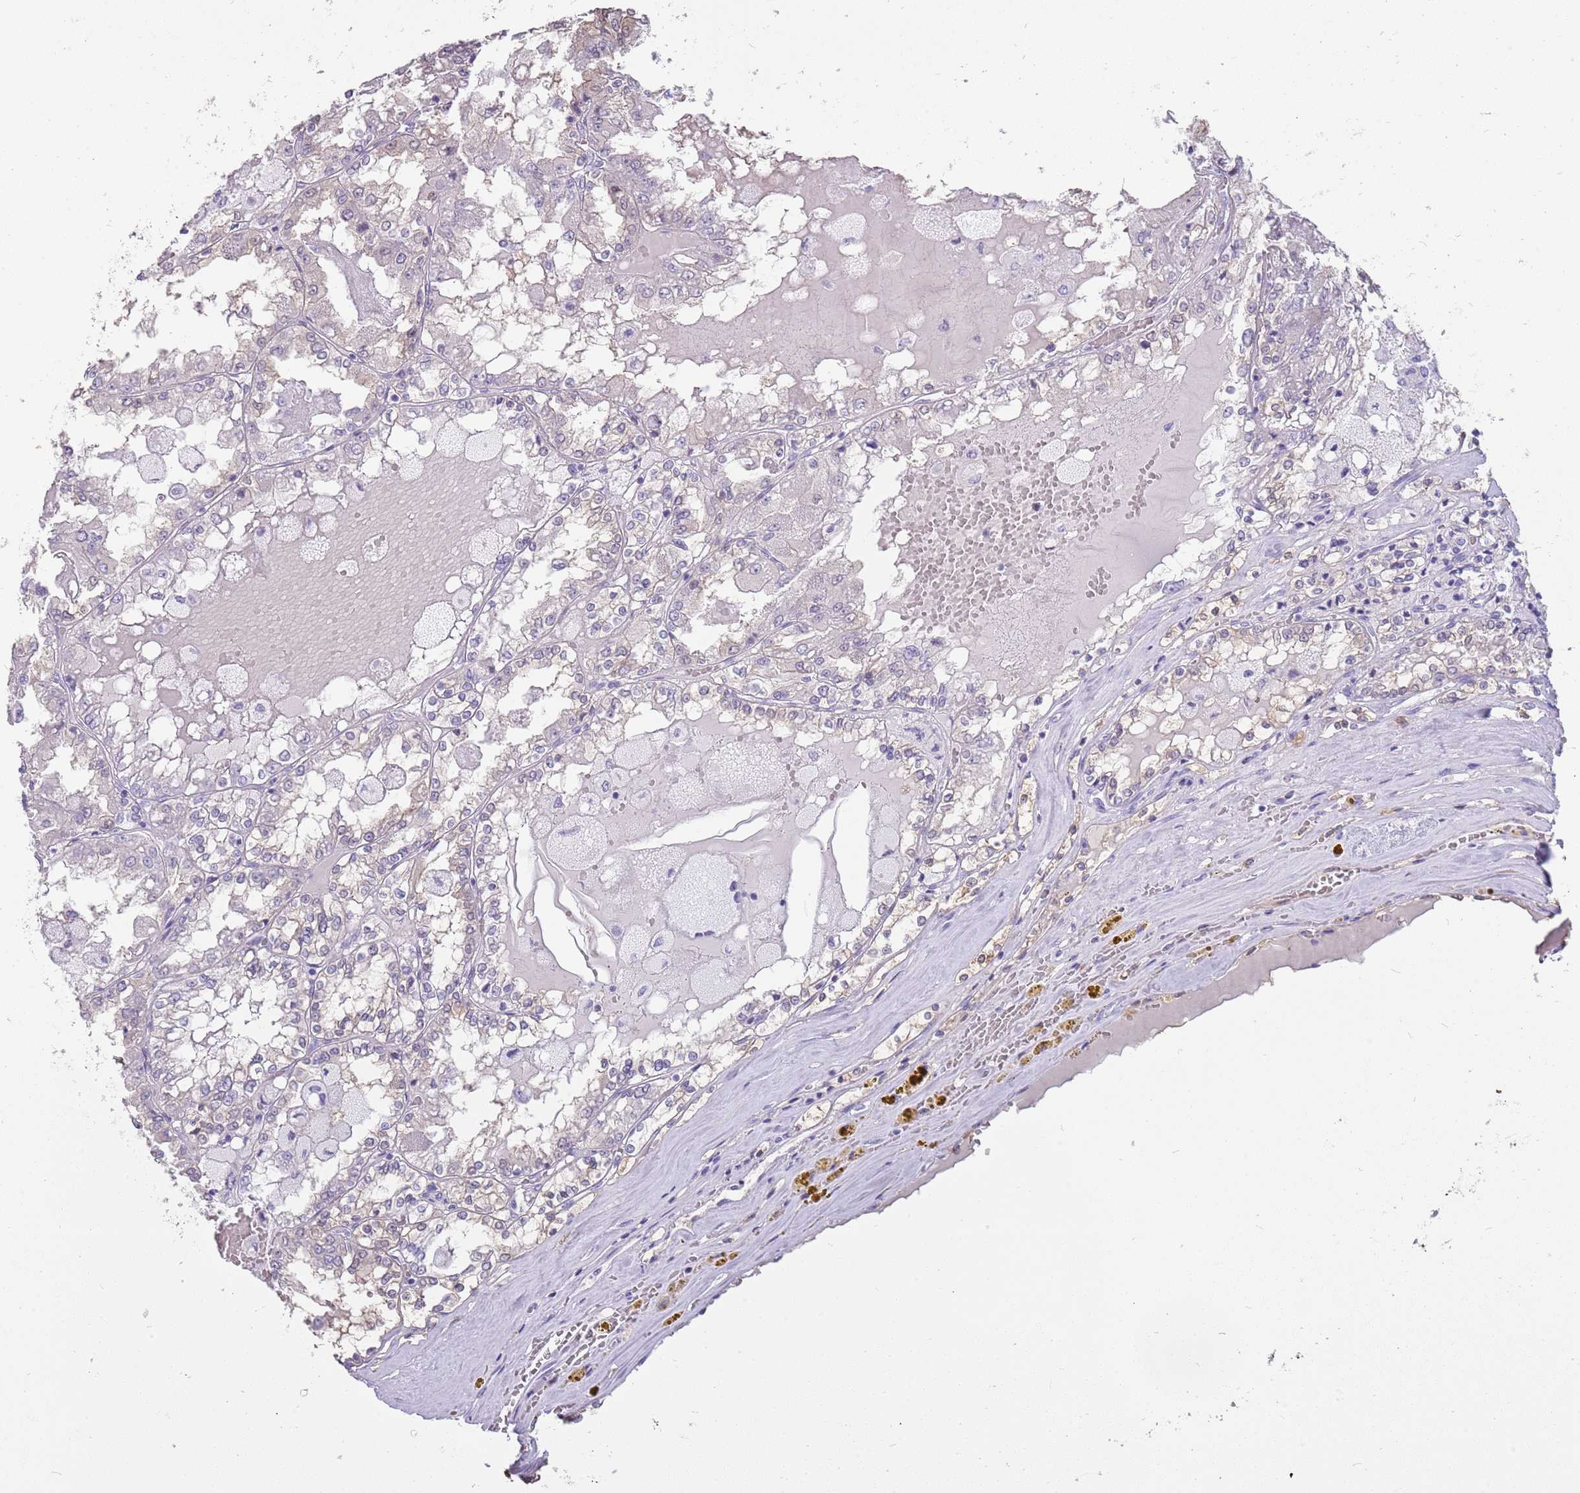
{"staining": {"intensity": "negative", "quantity": "none", "location": "none"}, "tissue": "renal cancer", "cell_type": "Tumor cells", "image_type": "cancer", "snomed": [{"axis": "morphology", "description": "Adenocarcinoma, NOS"}, {"axis": "topography", "description": "Kidney"}], "caption": "Tumor cells show no significant staining in renal adenocarcinoma.", "gene": "NBPF3", "patient": {"sex": "female", "age": 56}}